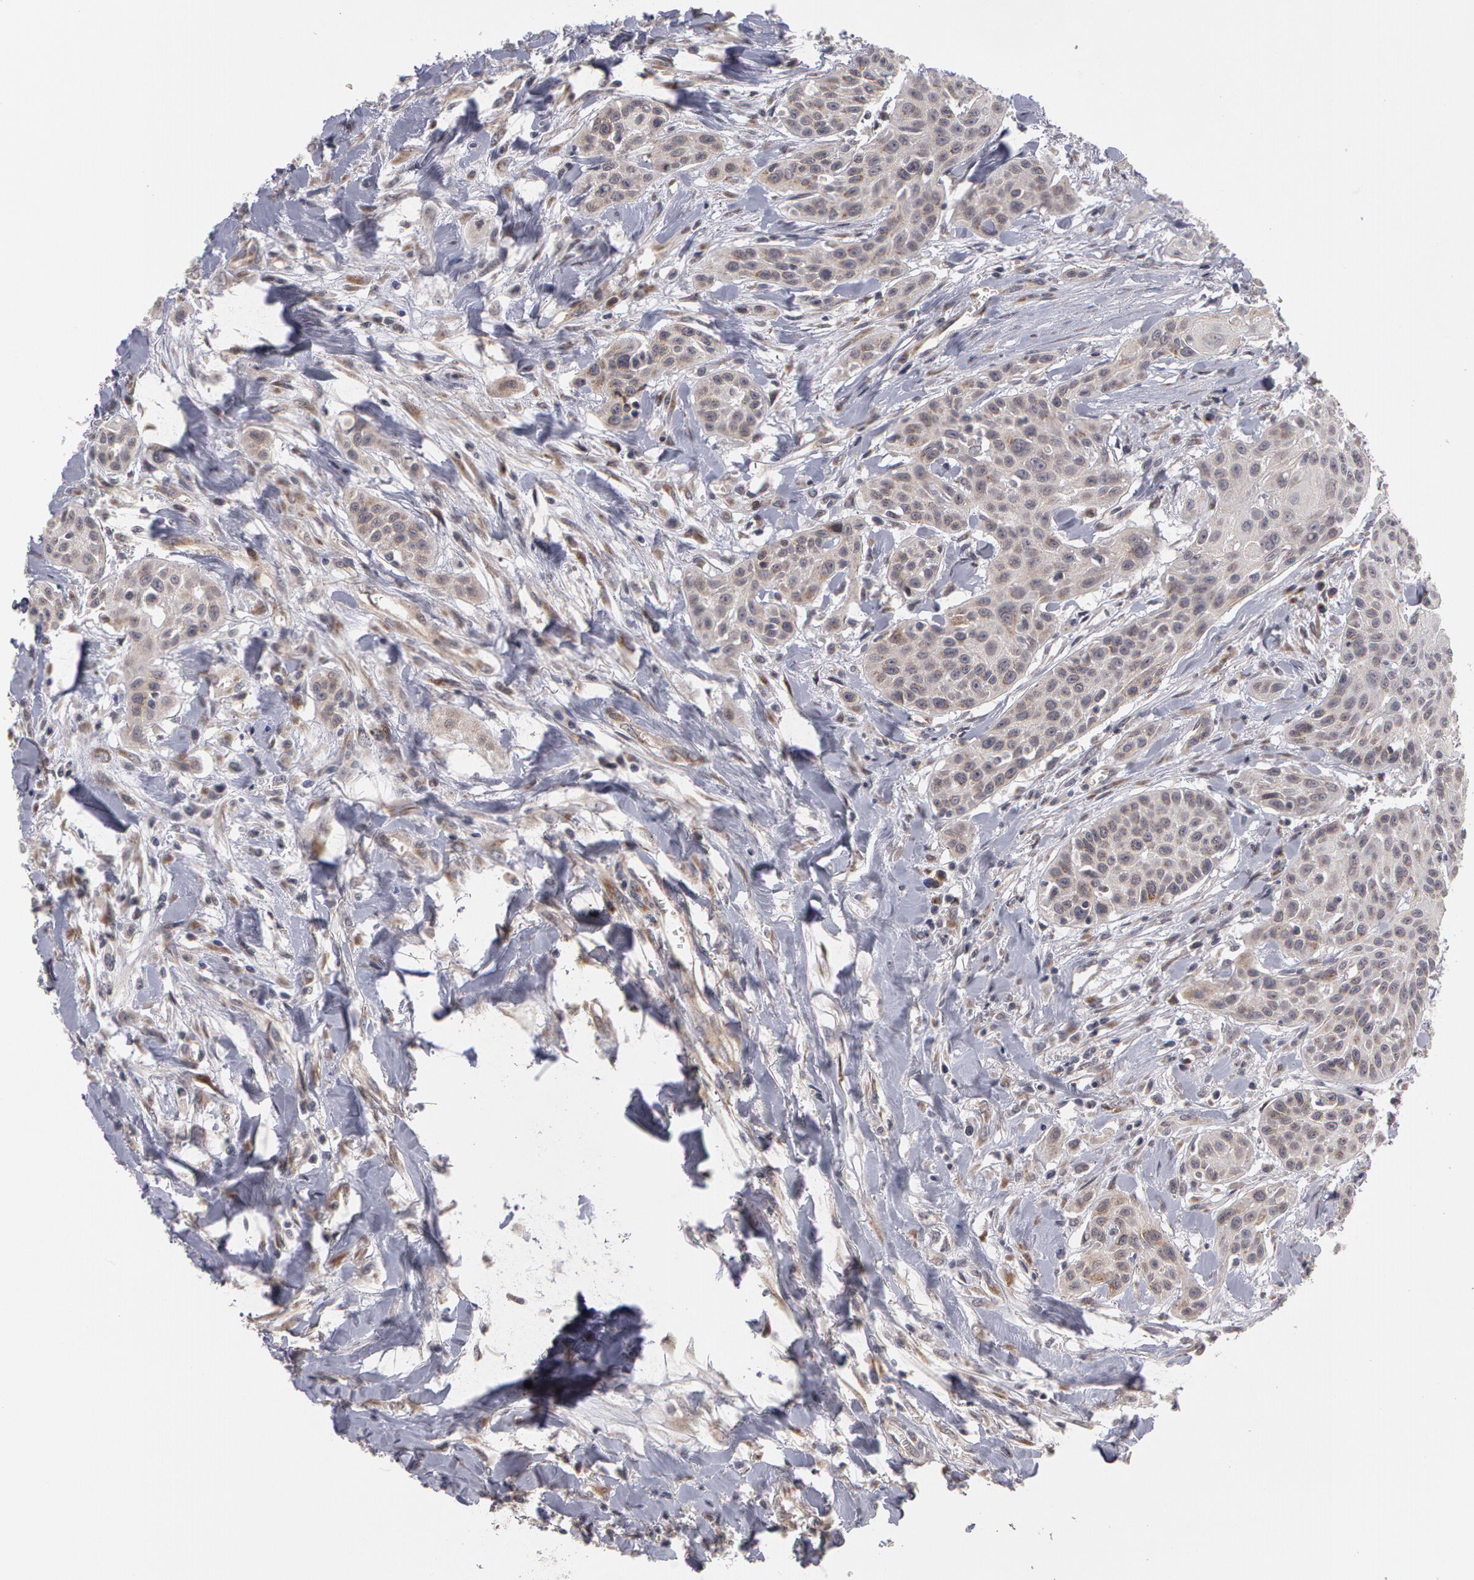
{"staining": {"intensity": "negative", "quantity": "none", "location": "none"}, "tissue": "head and neck cancer", "cell_type": "Tumor cells", "image_type": "cancer", "snomed": [{"axis": "morphology", "description": "Squamous cell carcinoma, NOS"}, {"axis": "morphology", "description": "Squamous cell carcinoma, metastatic, NOS"}, {"axis": "topography", "description": "Lymph node"}, {"axis": "topography", "description": "Salivary gland"}, {"axis": "topography", "description": "Head-Neck"}], "caption": "Human head and neck squamous cell carcinoma stained for a protein using IHC reveals no expression in tumor cells.", "gene": "STX5", "patient": {"sex": "female", "age": 74}}